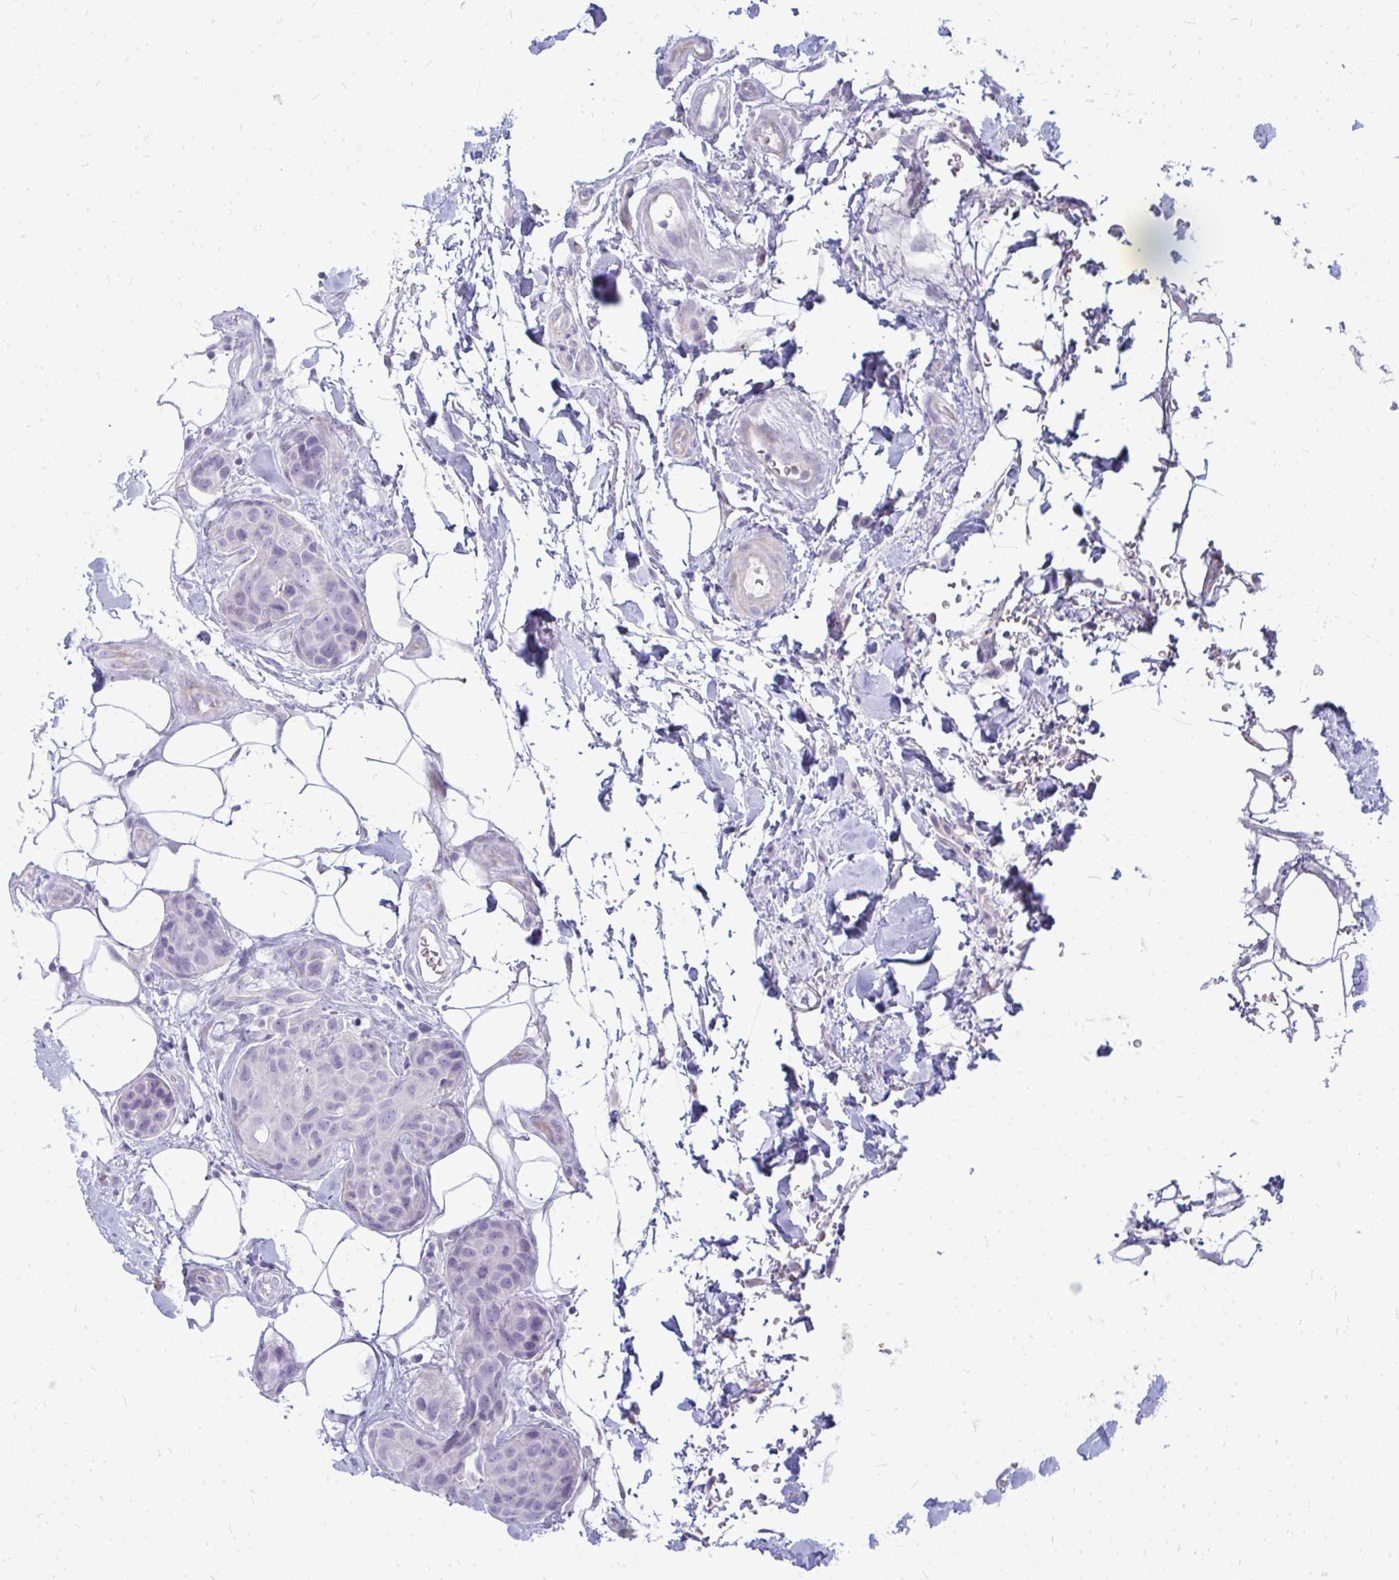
{"staining": {"intensity": "negative", "quantity": "none", "location": "none"}, "tissue": "breast cancer", "cell_type": "Tumor cells", "image_type": "cancer", "snomed": [{"axis": "morphology", "description": "Duct carcinoma"}, {"axis": "topography", "description": "Breast"}, {"axis": "topography", "description": "Lymph node"}], "caption": "The histopathology image exhibits no significant expression in tumor cells of breast cancer. (Immunohistochemistry, brightfield microscopy, high magnification).", "gene": "TSPEAR", "patient": {"sex": "female", "age": 80}}